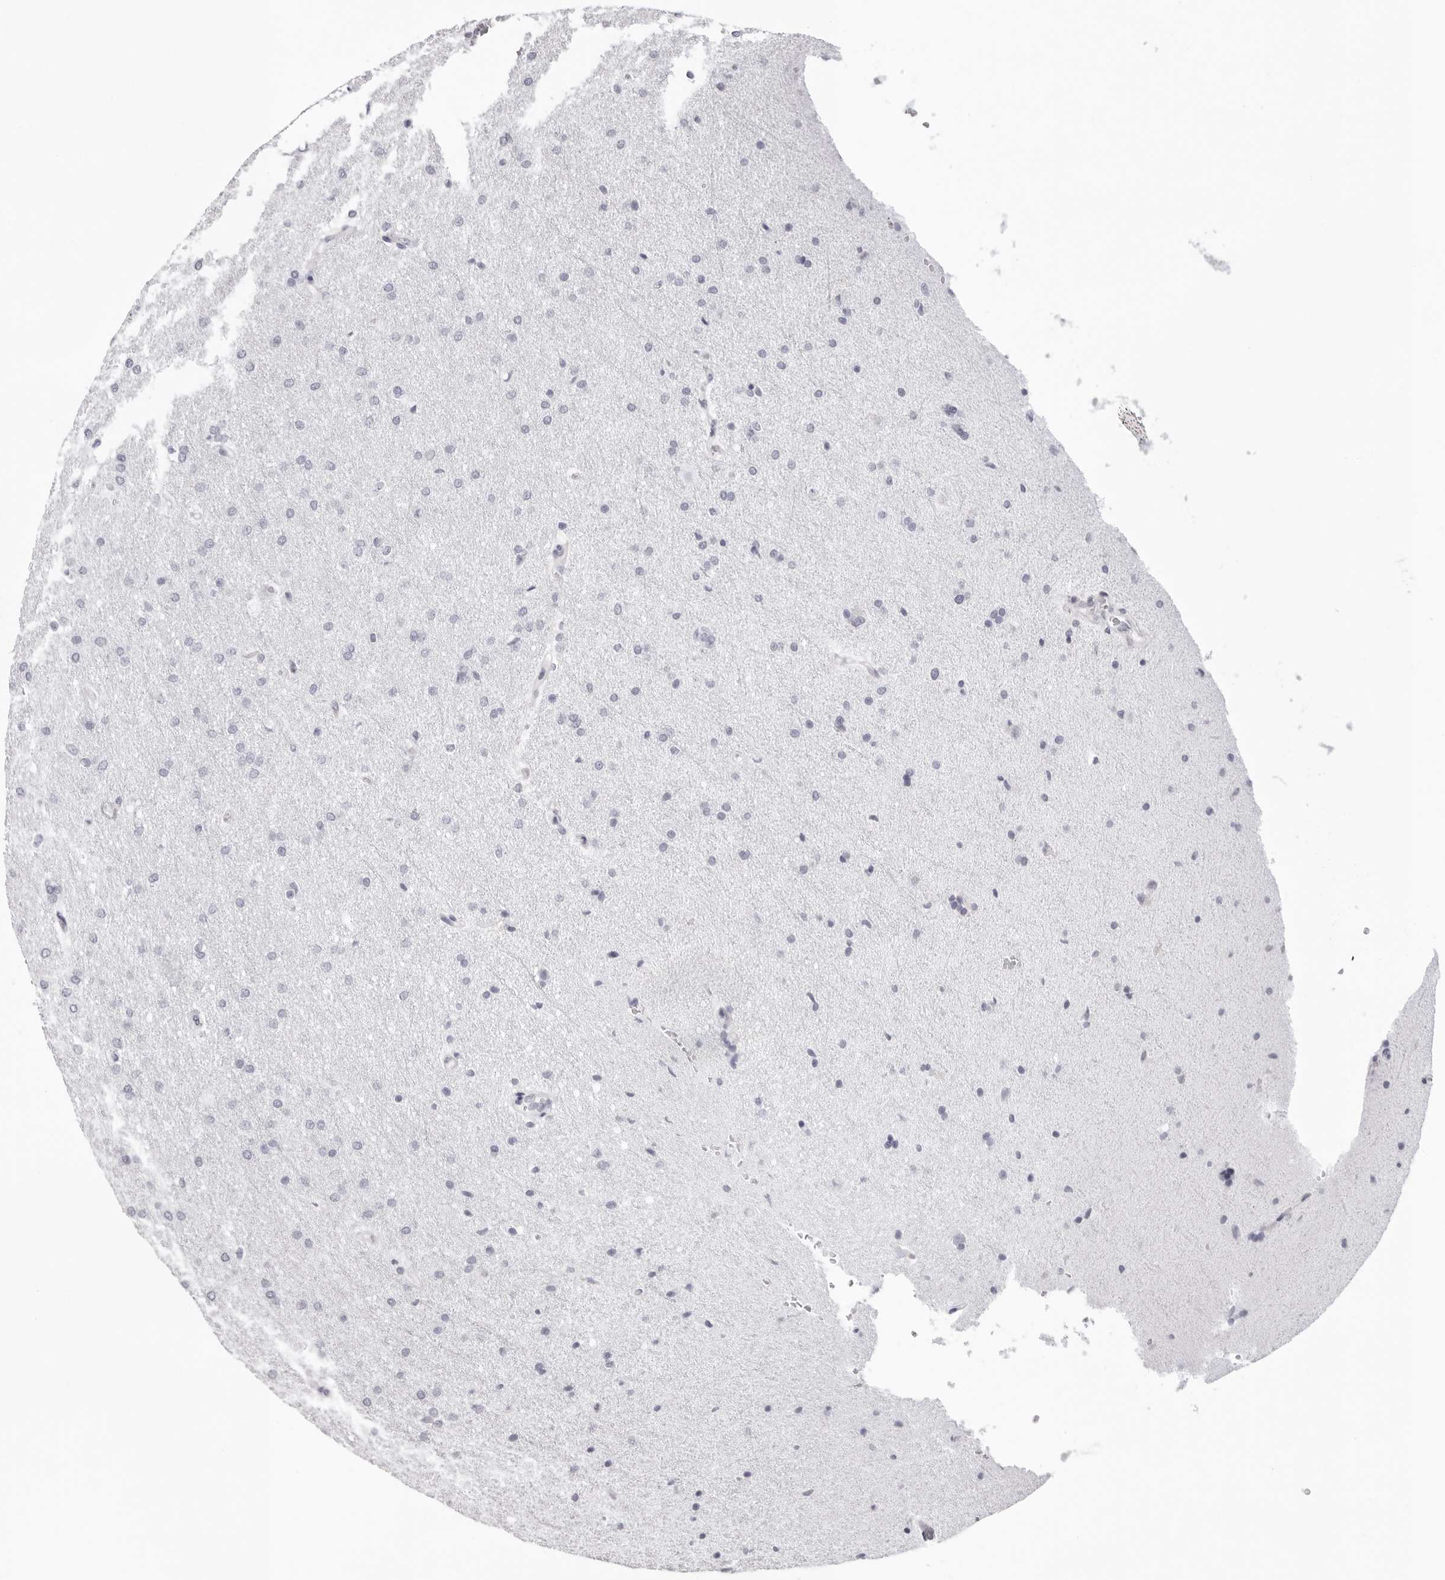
{"staining": {"intensity": "negative", "quantity": "none", "location": "none"}, "tissue": "glioma", "cell_type": "Tumor cells", "image_type": "cancer", "snomed": [{"axis": "morphology", "description": "Glioma, malignant, Low grade"}, {"axis": "topography", "description": "Brain"}], "caption": "This image is of malignant glioma (low-grade) stained with immunohistochemistry to label a protein in brown with the nuclei are counter-stained blue. There is no staining in tumor cells.", "gene": "INSL3", "patient": {"sex": "female", "age": 37}}